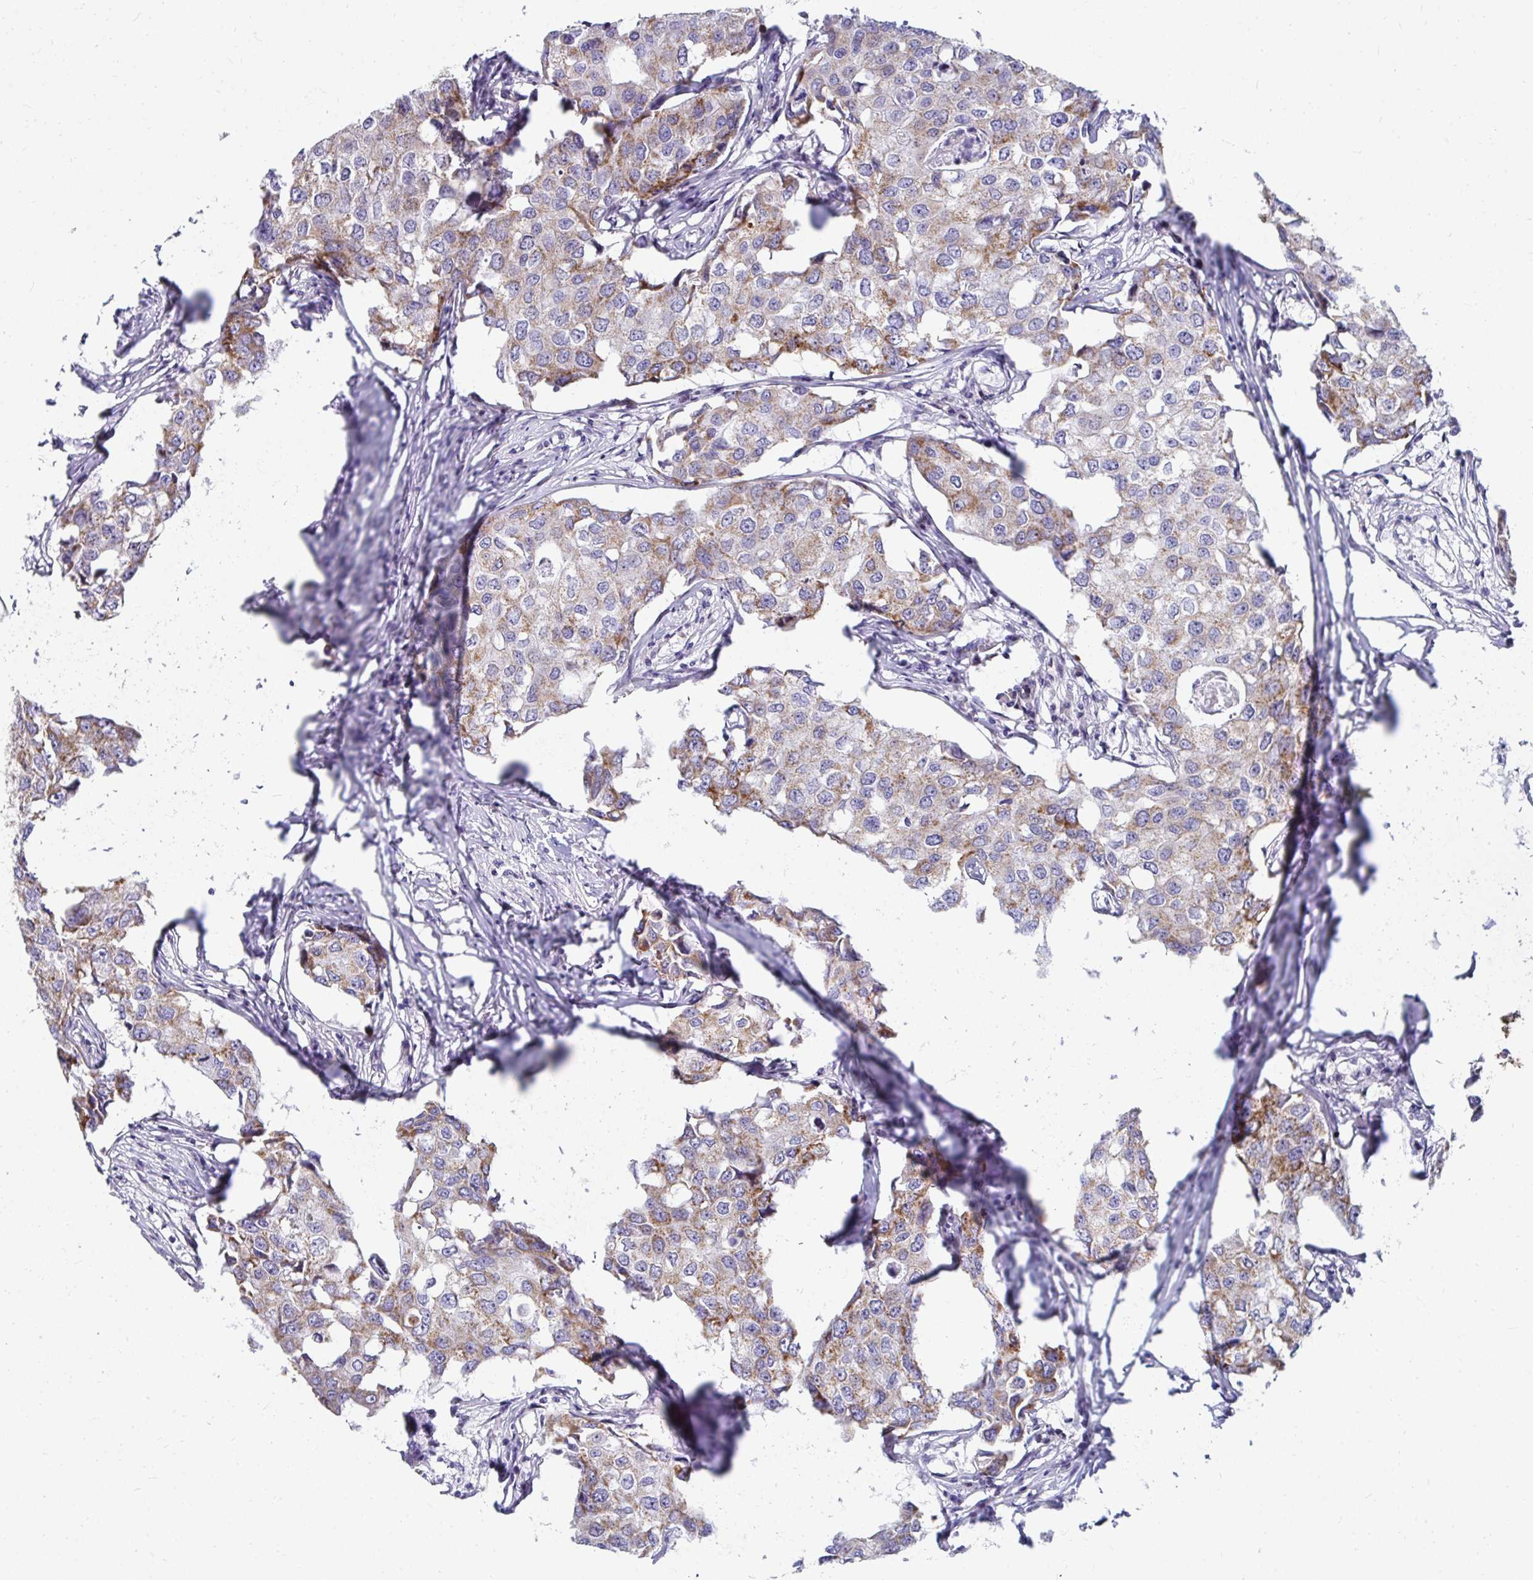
{"staining": {"intensity": "moderate", "quantity": ">75%", "location": "cytoplasmic/membranous"}, "tissue": "breast cancer", "cell_type": "Tumor cells", "image_type": "cancer", "snomed": [{"axis": "morphology", "description": "Duct carcinoma"}, {"axis": "topography", "description": "Breast"}], "caption": "An image showing moderate cytoplasmic/membranous positivity in about >75% of tumor cells in breast cancer, as visualized by brown immunohistochemical staining.", "gene": "EXOC5", "patient": {"sex": "female", "age": 27}}